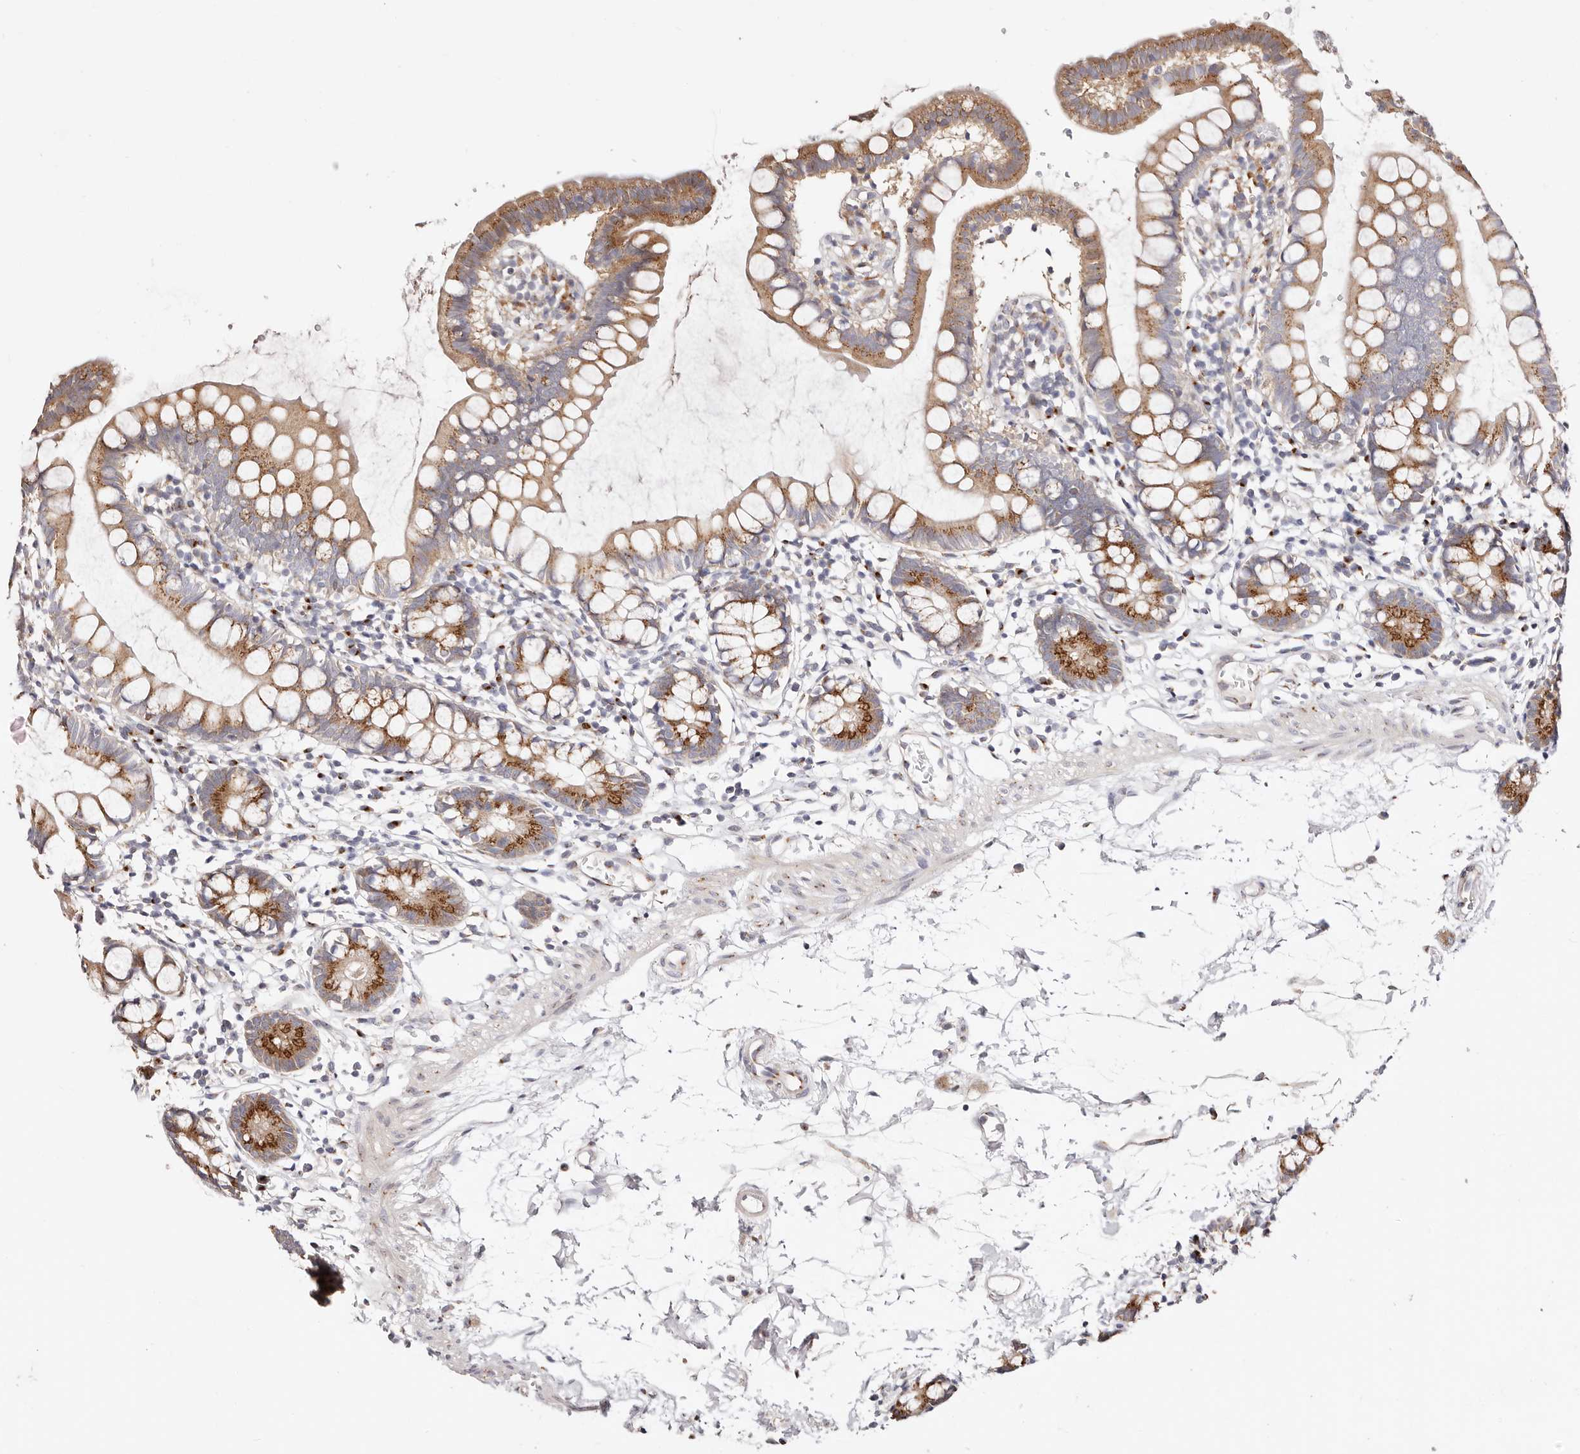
{"staining": {"intensity": "strong", "quantity": ">75%", "location": "cytoplasmic/membranous"}, "tissue": "small intestine", "cell_type": "Glandular cells", "image_type": "normal", "snomed": [{"axis": "morphology", "description": "Normal tissue, NOS"}, {"axis": "topography", "description": "Small intestine"}], "caption": "Approximately >75% of glandular cells in unremarkable human small intestine display strong cytoplasmic/membranous protein expression as visualized by brown immunohistochemical staining.", "gene": "MAPK6", "patient": {"sex": "female", "age": 84}}